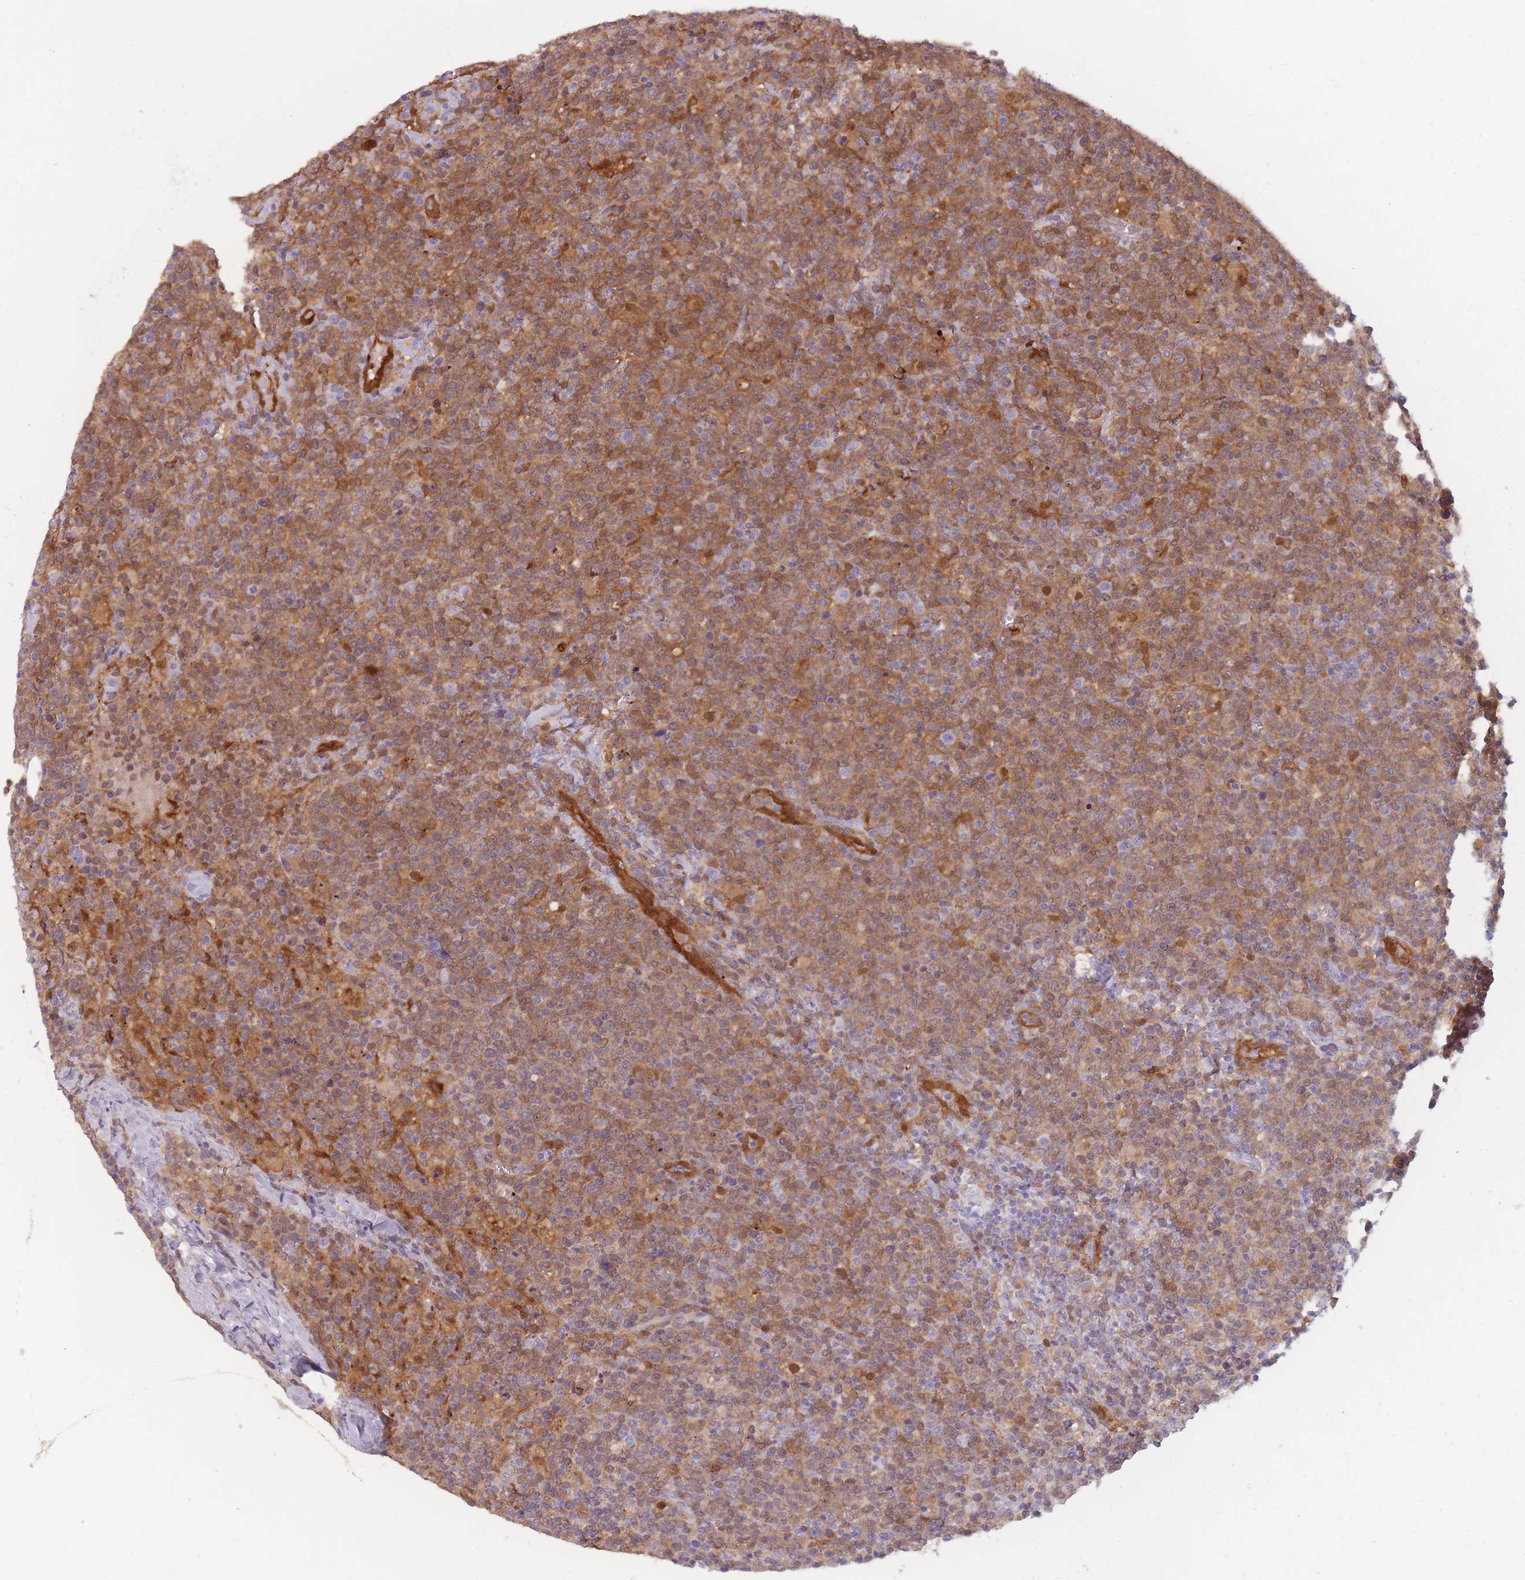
{"staining": {"intensity": "moderate", "quantity": ">75%", "location": "cytoplasmic/membranous,nuclear"}, "tissue": "lymphoma", "cell_type": "Tumor cells", "image_type": "cancer", "snomed": [{"axis": "morphology", "description": "Malignant lymphoma, non-Hodgkin's type, High grade"}, {"axis": "topography", "description": "Lymph node"}], "caption": "Lymphoma tissue exhibits moderate cytoplasmic/membranous and nuclear expression in about >75% of tumor cells, visualized by immunohistochemistry. (Brightfield microscopy of DAB IHC at high magnification).", "gene": "LGALS9", "patient": {"sex": "male", "age": 61}}